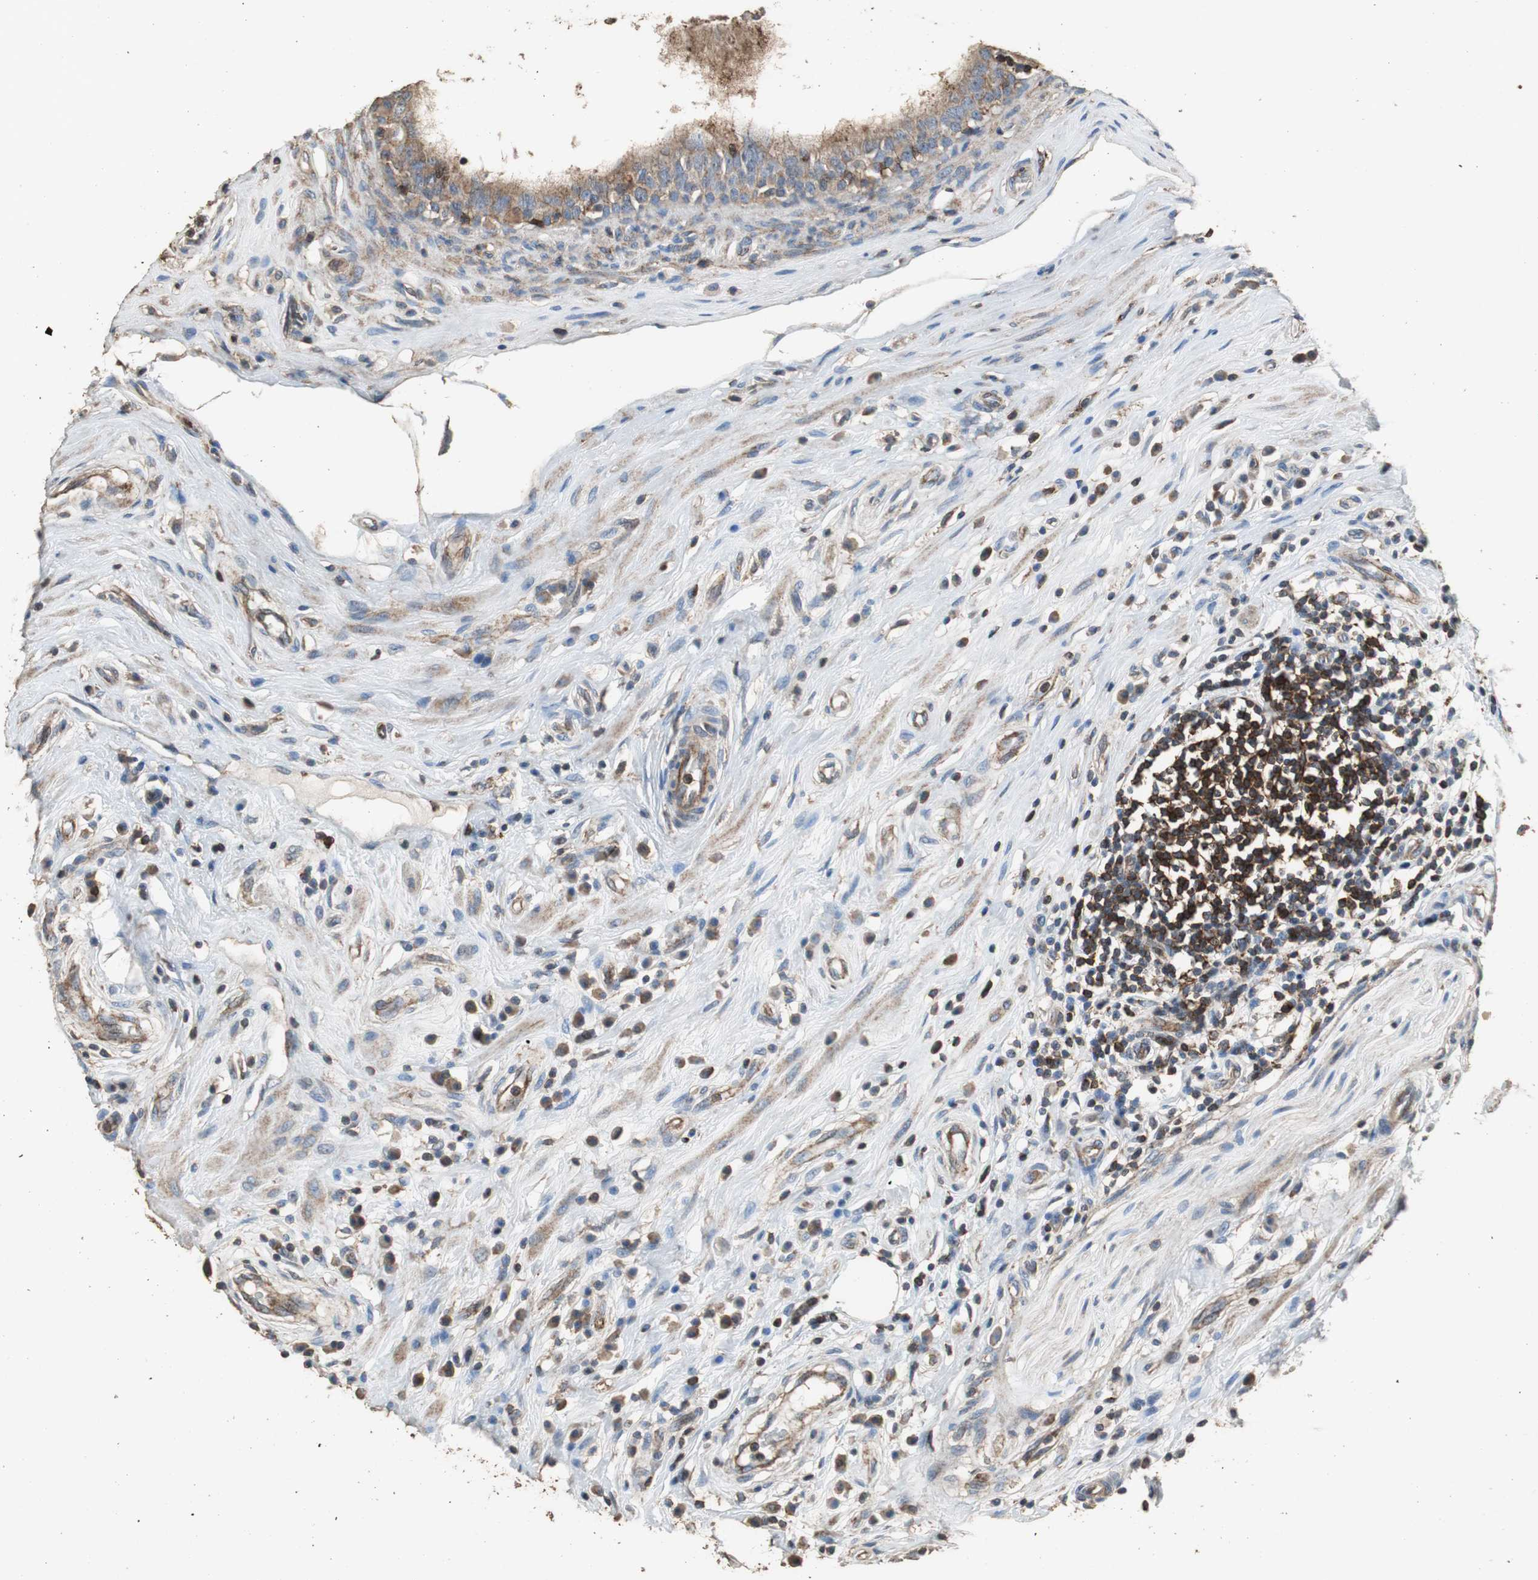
{"staining": {"intensity": "weak", "quantity": "25%-75%", "location": "cytoplasmic/membranous"}, "tissue": "epididymis", "cell_type": "Glandular cells", "image_type": "normal", "snomed": [{"axis": "morphology", "description": "Normal tissue, NOS"}, {"axis": "morphology", "description": "Inflammation, NOS"}, {"axis": "topography", "description": "Epididymis"}], "caption": "A high-resolution micrograph shows IHC staining of benign epididymis, which exhibits weak cytoplasmic/membranous staining in approximately 25%-75% of glandular cells.", "gene": "PRKRA", "patient": {"sex": "male", "age": 84}}